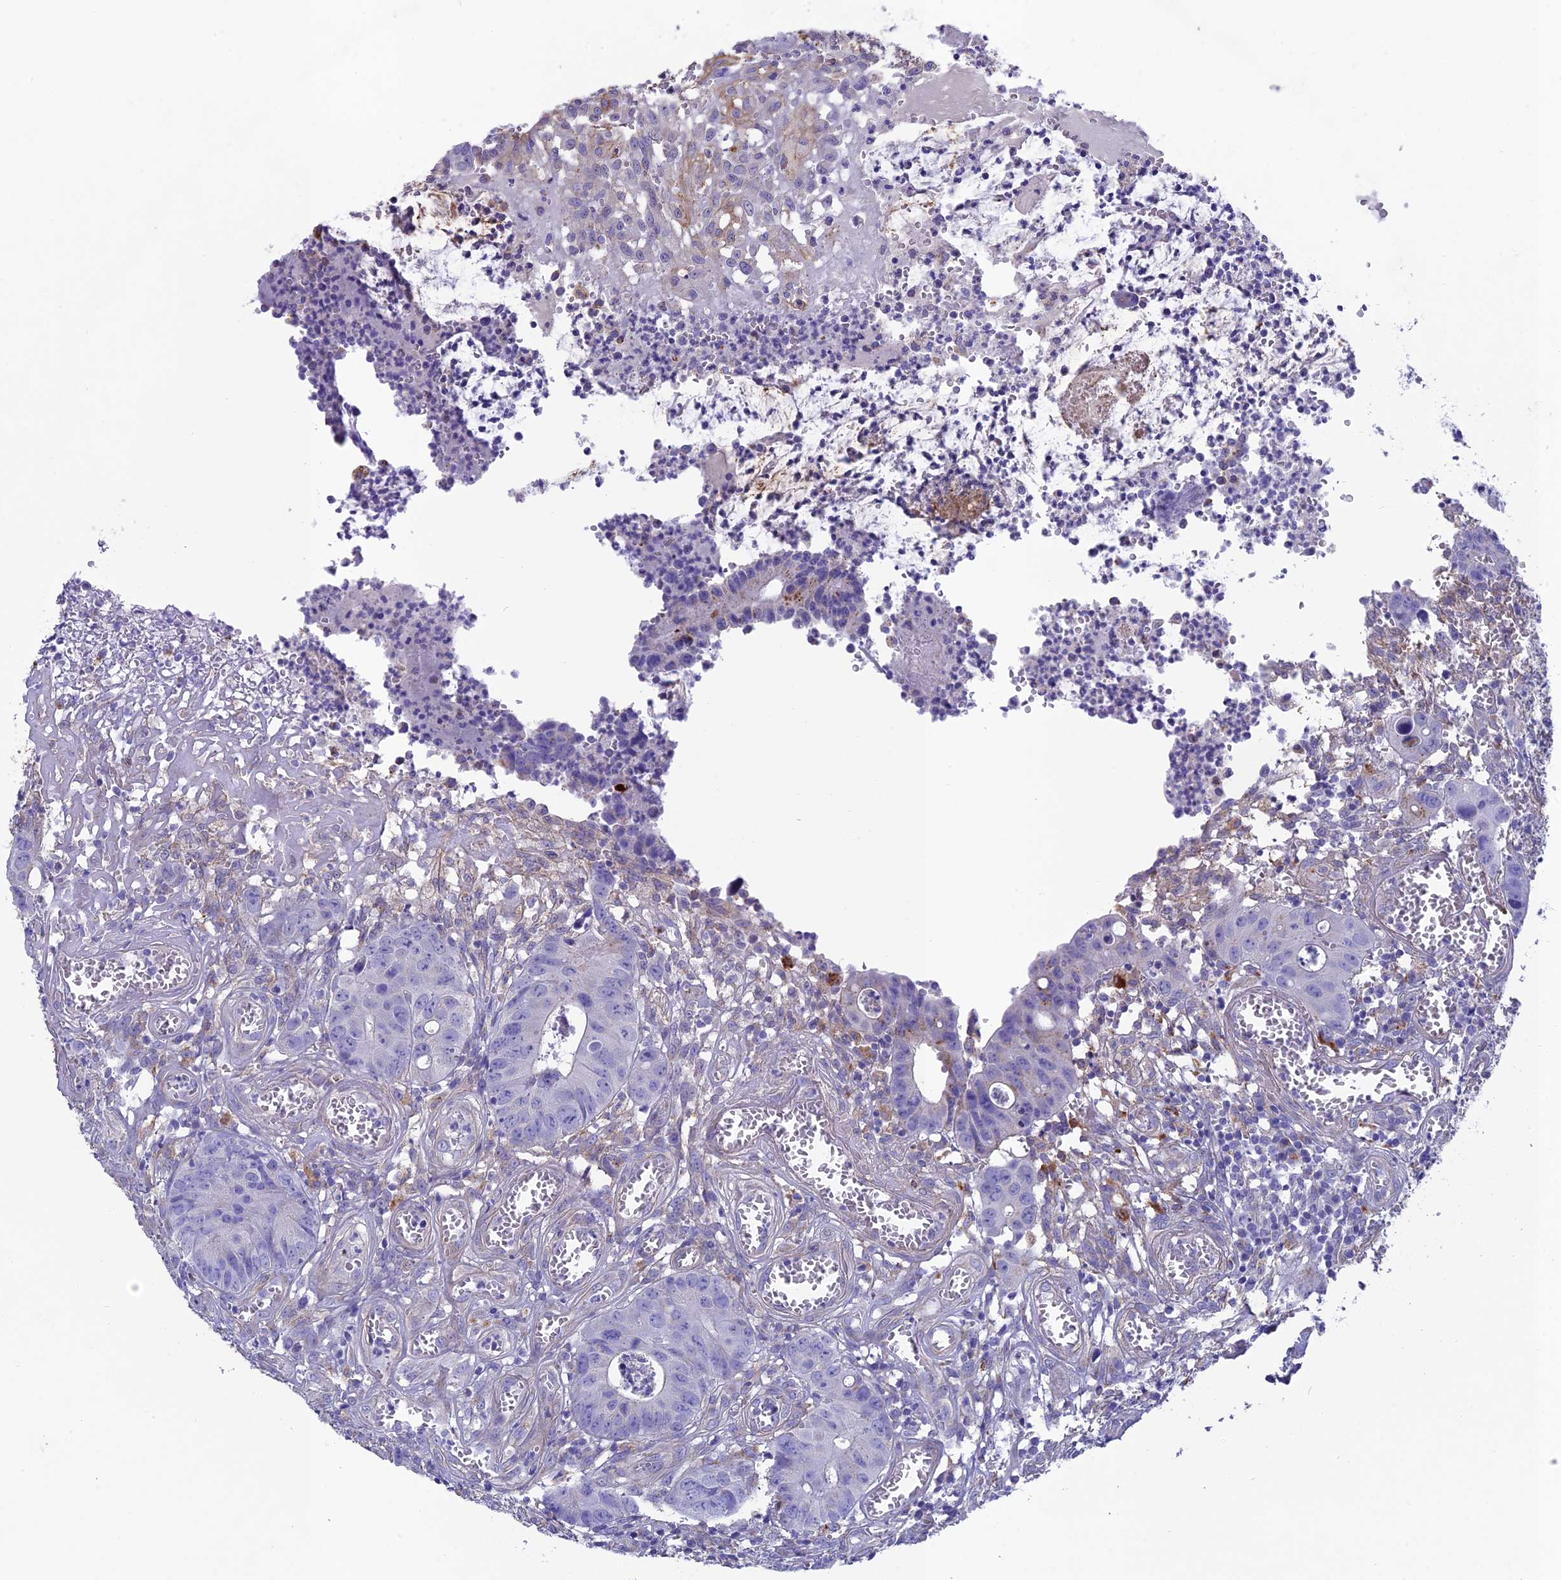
{"staining": {"intensity": "negative", "quantity": "none", "location": "none"}, "tissue": "colorectal cancer", "cell_type": "Tumor cells", "image_type": "cancer", "snomed": [{"axis": "morphology", "description": "Adenocarcinoma, NOS"}, {"axis": "topography", "description": "Colon"}], "caption": "Human colorectal cancer (adenocarcinoma) stained for a protein using immunohistochemistry (IHC) displays no staining in tumor cells.", "gene": "TNS1", "patient": {"sex": "female", "age": 57}}